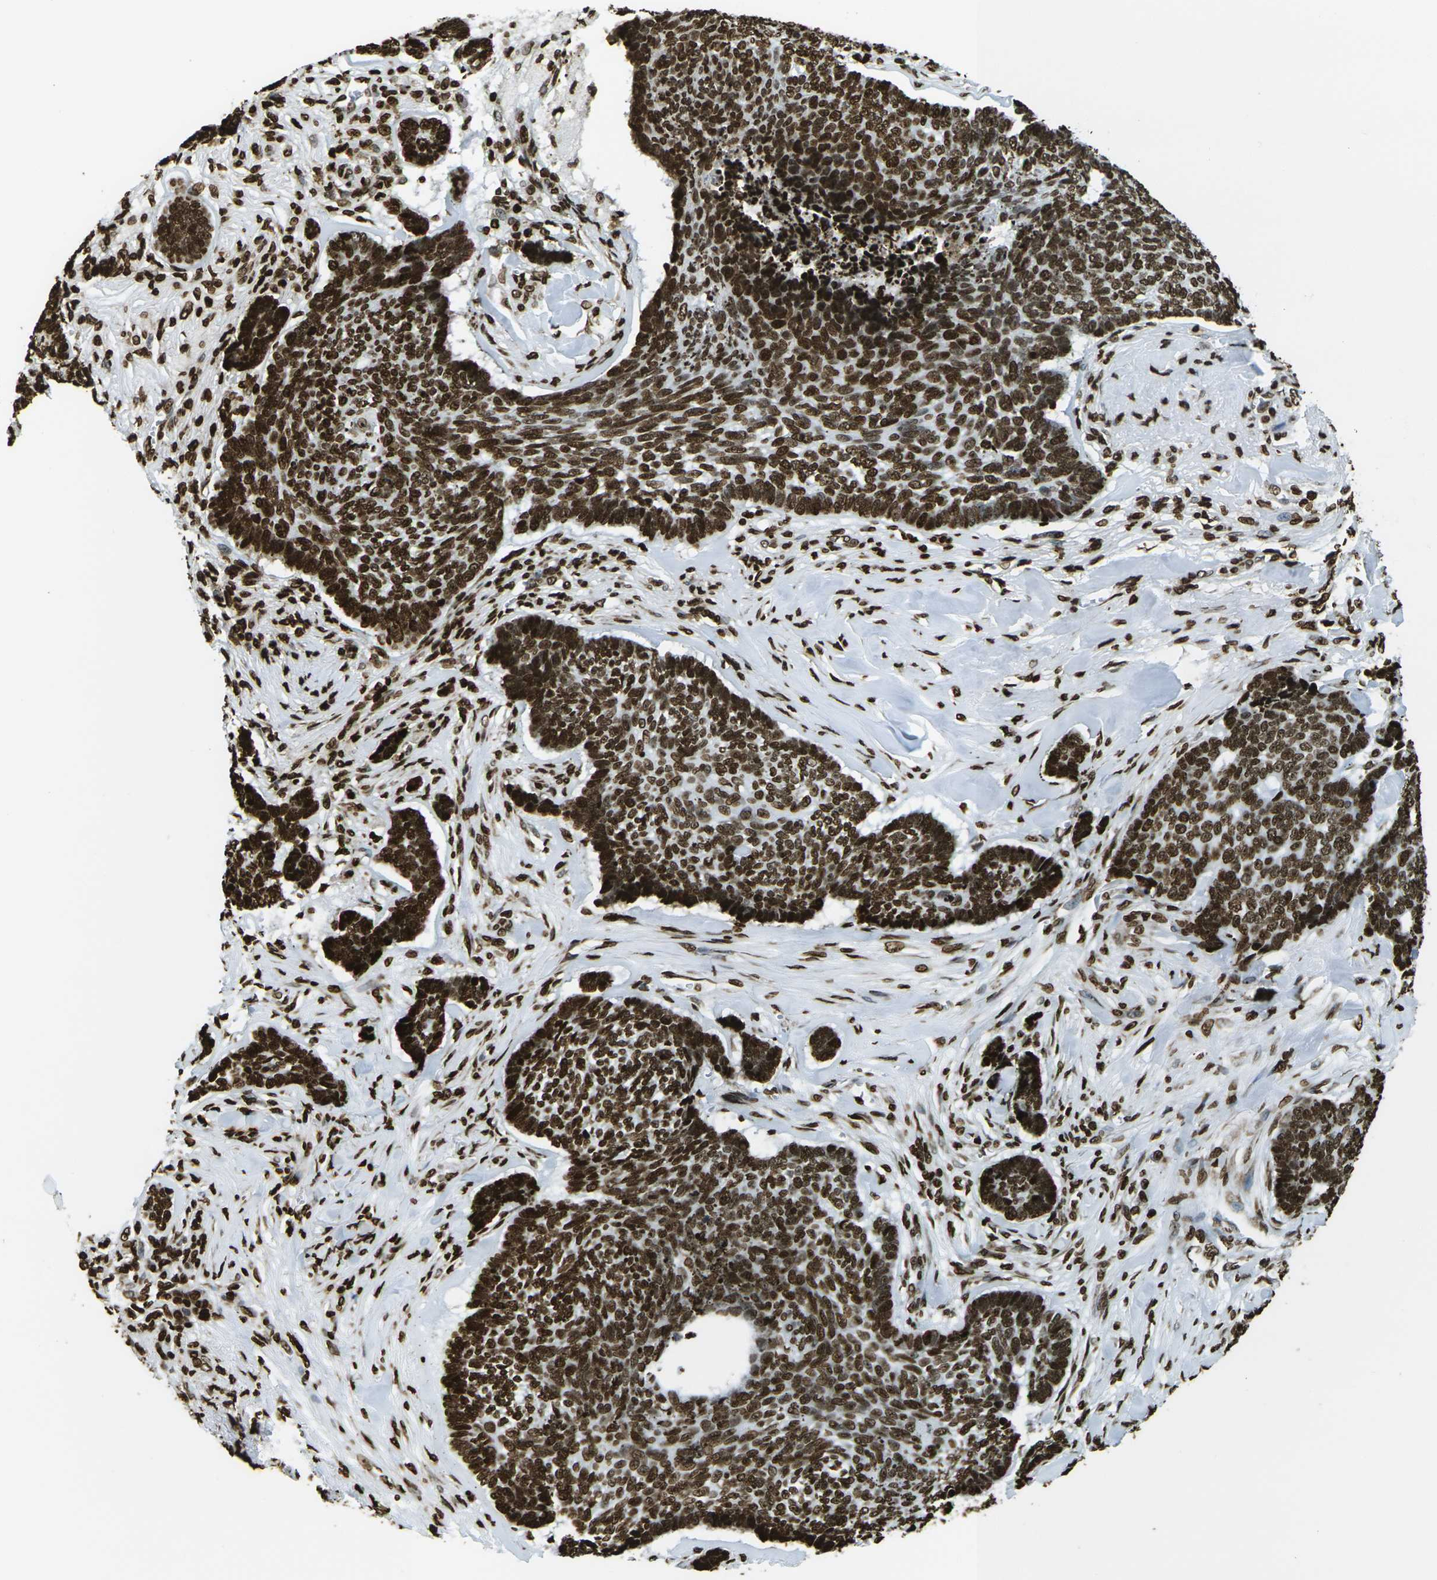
{"staining": {"intensity": "strong", "quantity": ">75%", "location": "nuclear"}, "tissue": "skin cancer", "cell_type": "Tumor cells", "image_type": "cancer", "snomed": [{"axis": "morphology", "description": "Basal cell carcinoma"}, {"axis": "topography", "description": "Skin"}], "caption": "Skin cancer (basal cell carcinoma) tissue displays strong nuclear staining in about >75% of tumor cells", "gene": "H1-2", "patient": {"sex": "male", "age": 84}}